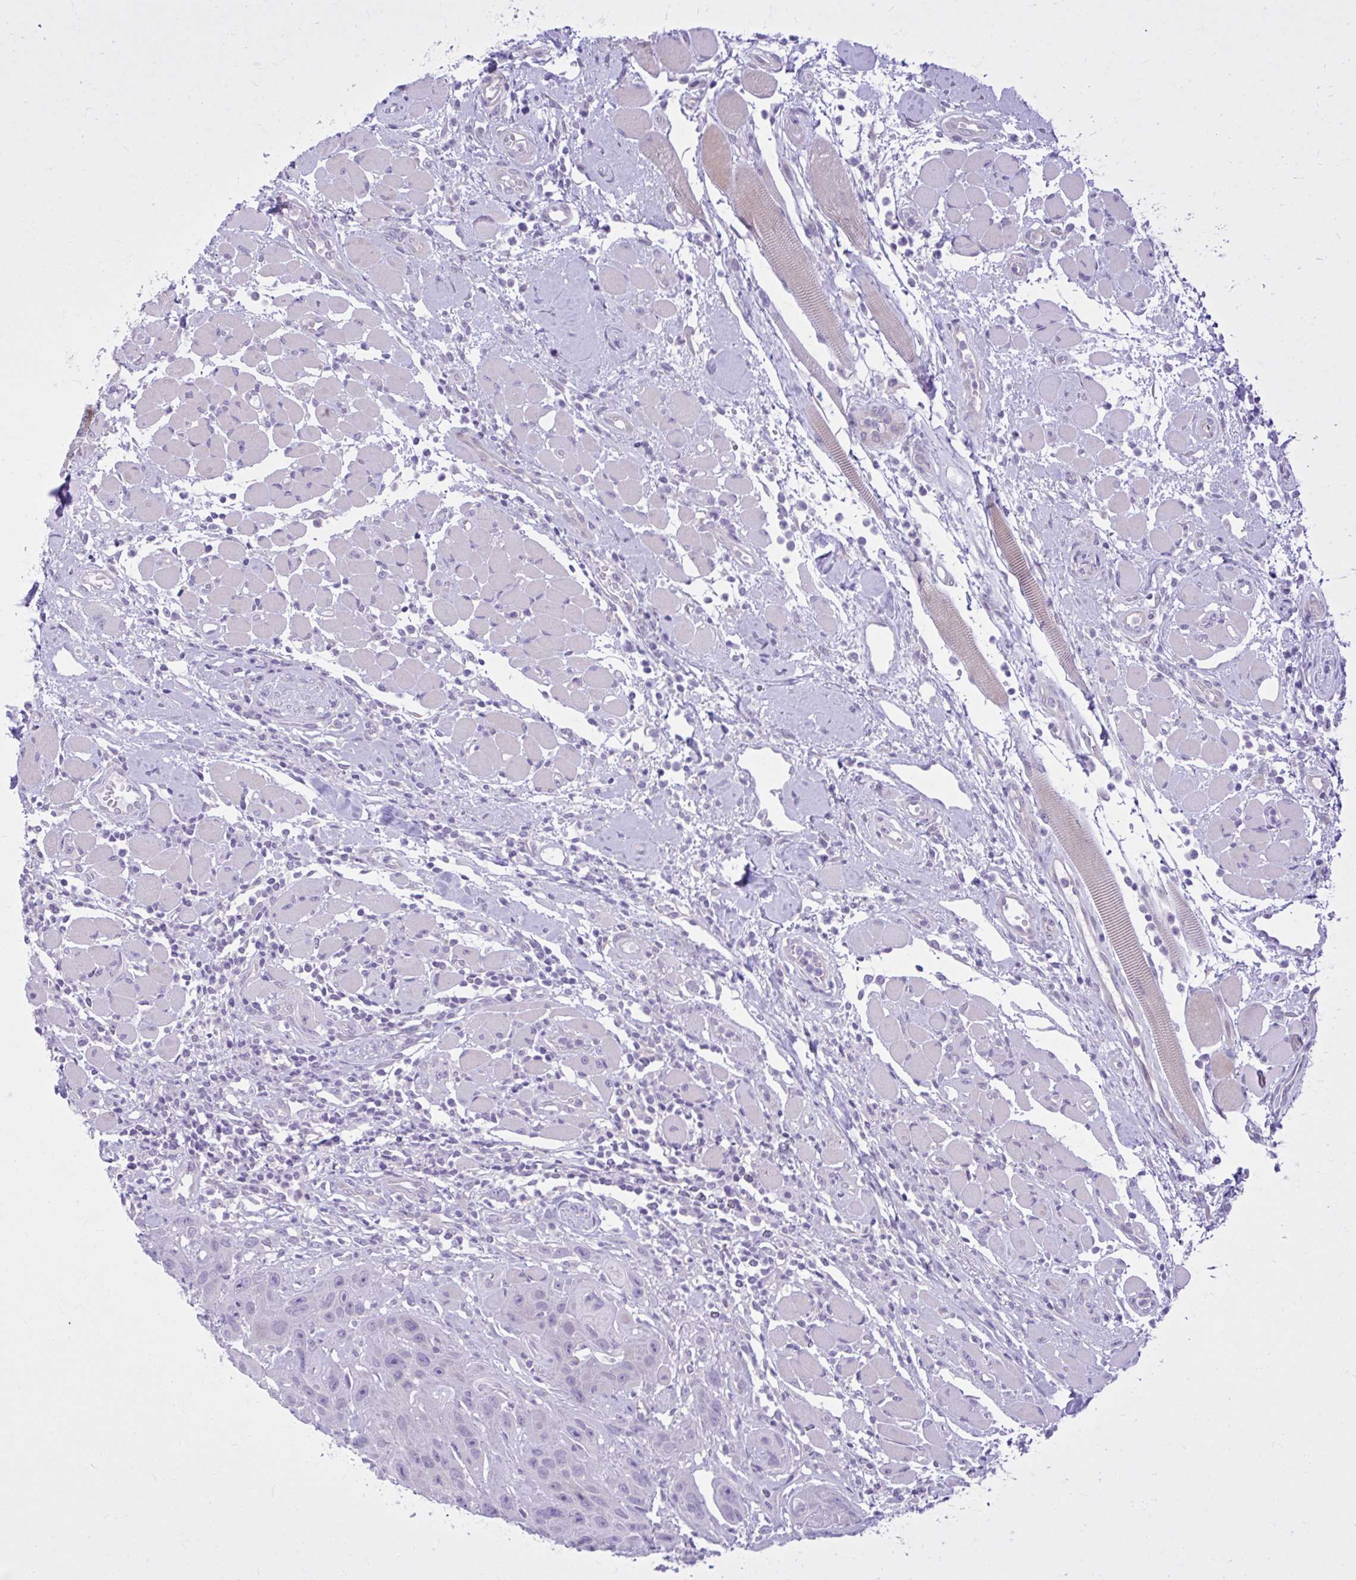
{"staining": {"intensity": "negative", "quantity": "none", "location": "none"}, "tissue": "head and neck cancer", "cell_type": "Tumor cells", "image_type": "cancer", "snomed": [{"axis": "morphology", "description": "Squamous cell carcinoma, NOS"}, {"axis": "topography", "description": "Head-Neck"}], "caption": "A high-resolution photomicrograph shows immunohistochemistry (IHC) staining of head and neck squamous cell carcinoma, which shows no significant staining in tumor cells.", "gene": "FAM153A", "patient": {"sex": "female", "age": 59}}